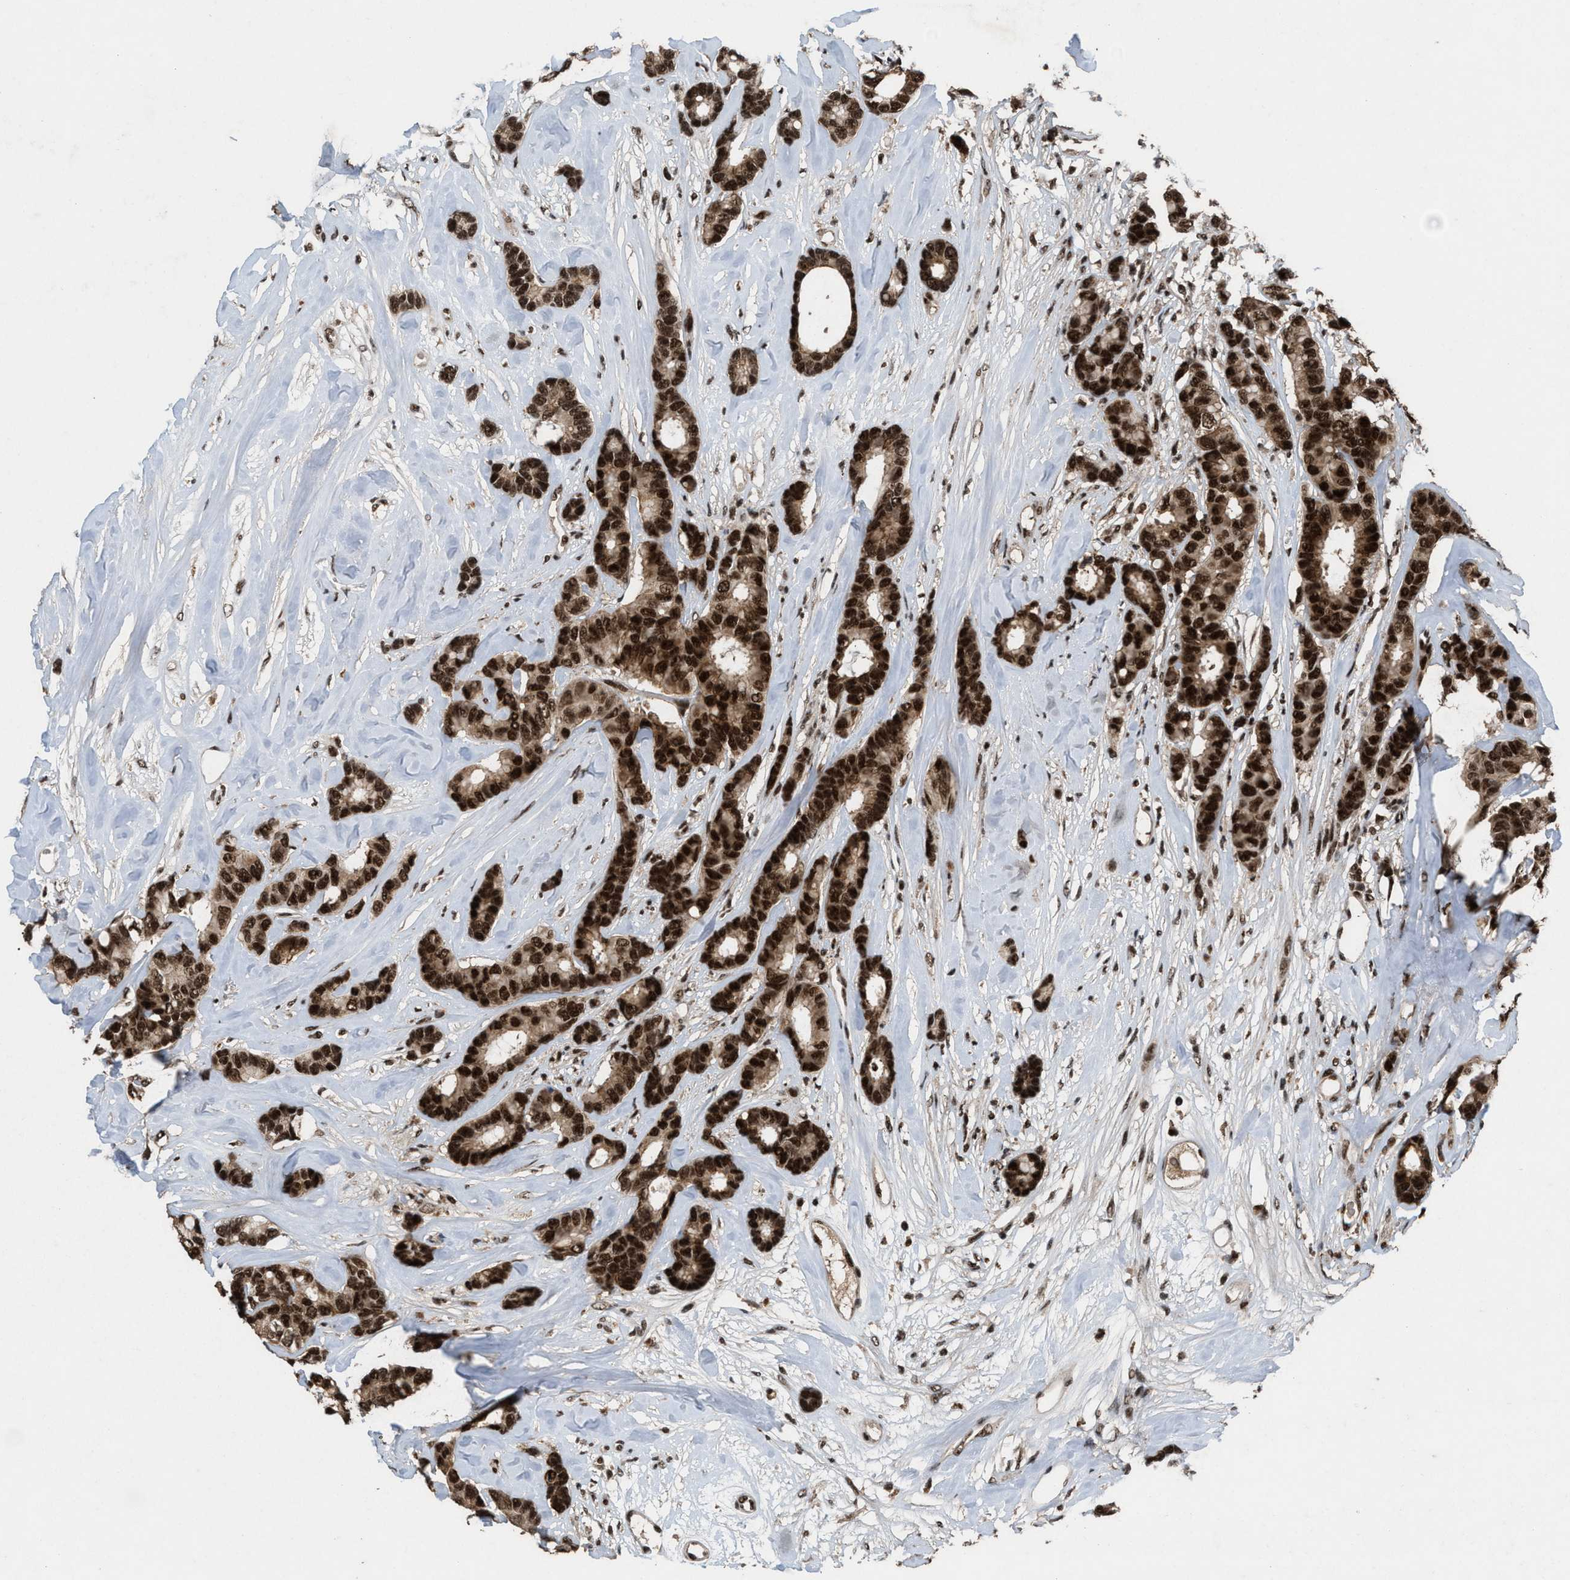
{"staining": {"intensity": "strong", "quantity": ">75%", "location": "cytoplasmic/membranous,nuclear"}, "tissue": "breast cancer", "cell_type": "Tumor cells", "image_type": "cancer", "snomed": [{"axis": "morphology", "description": "Duct carcinoma"}, {"axis": "topography", "description": "Breast"}], "caption": "Immunohistochemical staining of breast cancer (infiltrating ductal carcinoma) reveals high levels of strong cytoplasmic/membranous and nuclear protein positivity in approximately >75% of tumor cells.", "gene": "PRPF4", "patient": {"sex": "female", "age": 87}}